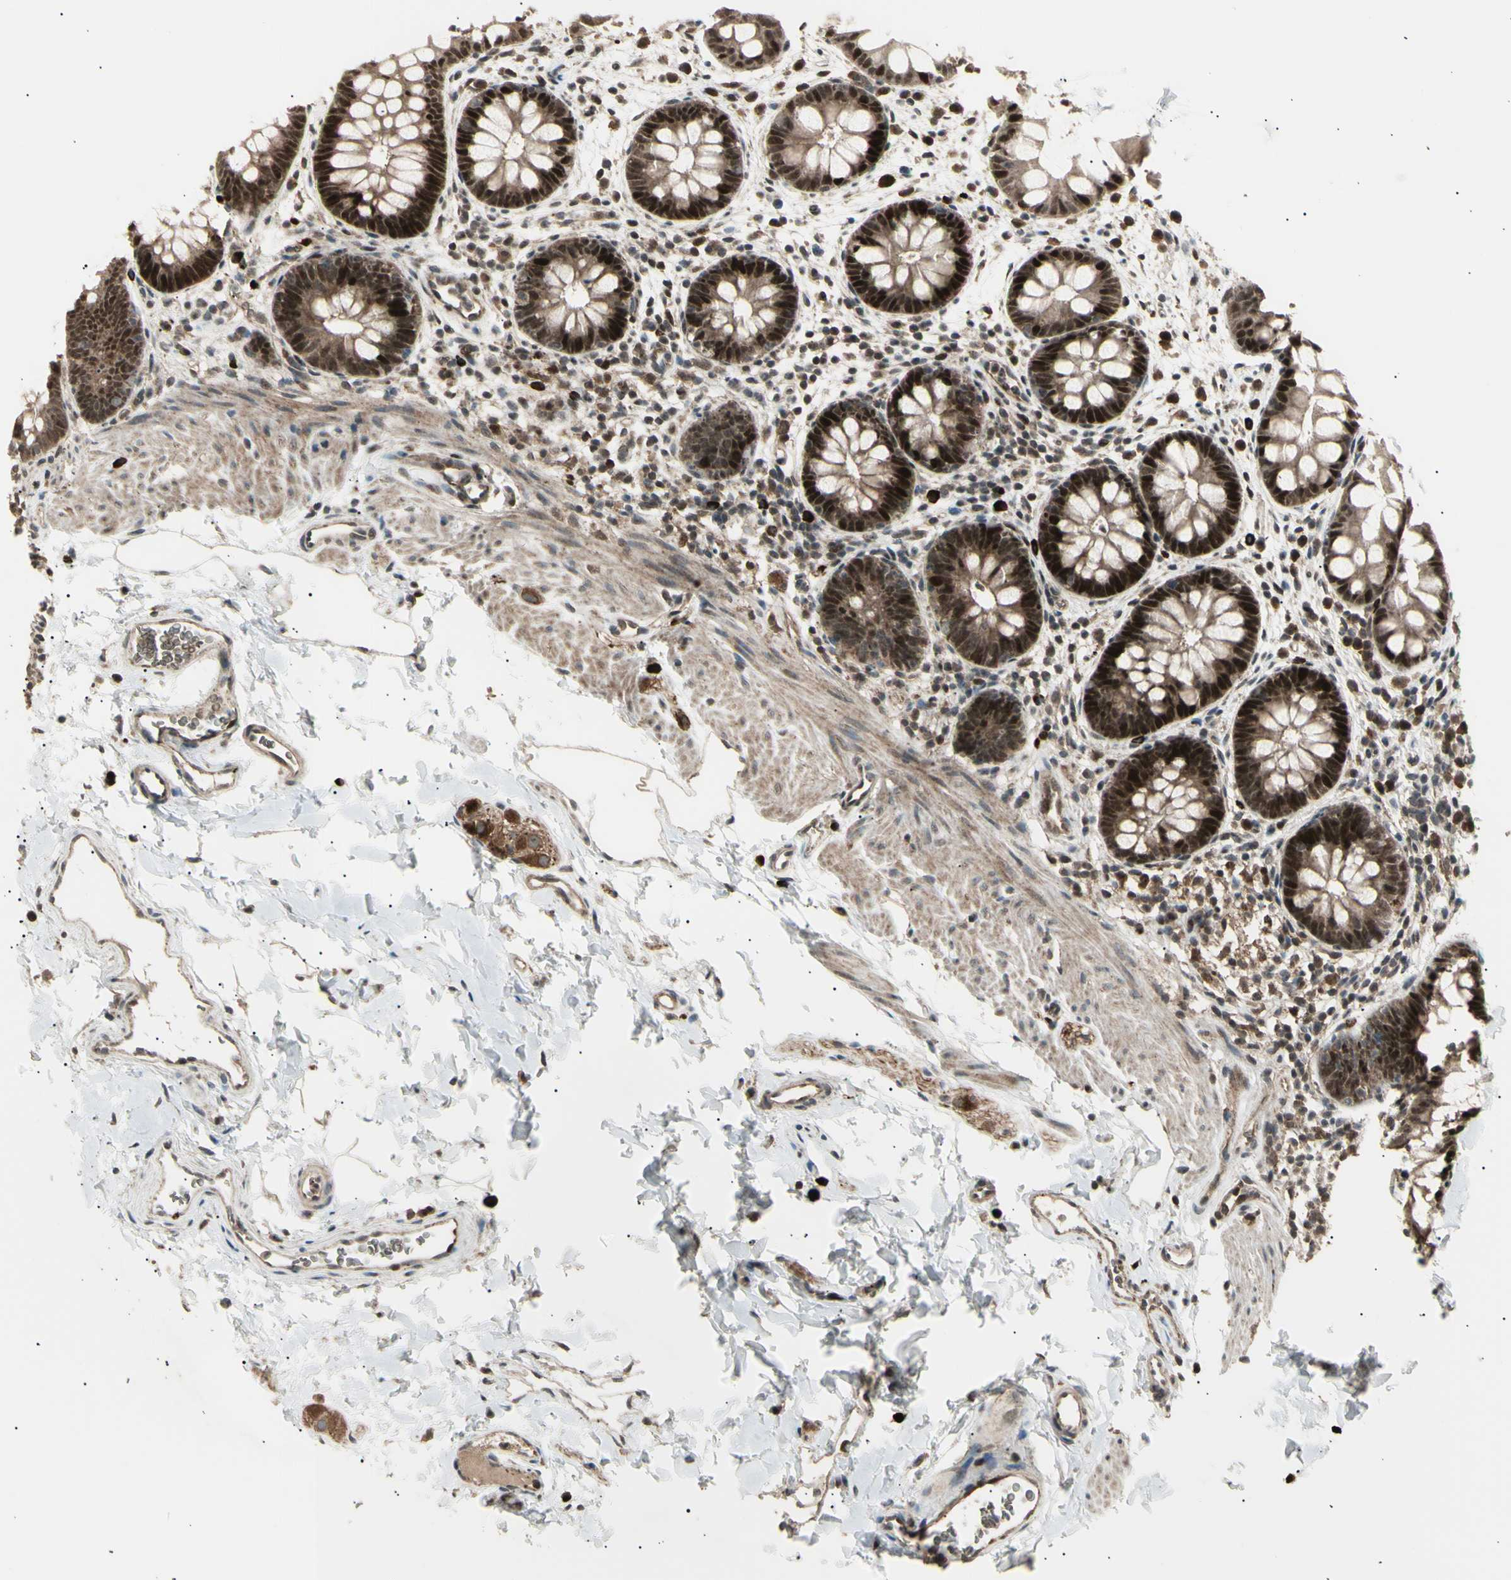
{"staining": {"intensity": "strong", "quantity": ">75%", "location": "cytoplasmic/membranous,nuclear"}, "tissue": "rectum", "cell_type": "Glandular cells", "image_type": "normal", "snomed": [{"axis": "morphology", "description": "Normal tissue, NOS"}, {"axis": "topography", "description": "Rectum"}], "caption": "Strong cytoplasmic/membranous,nuclear positivity for a protein is identified in approximately >75% of glandular cells of unremarkable rectum using immunohistochemistry (IHC).", "gene": "NUAK2", "patient": {"sex": "female", "age": 24}}